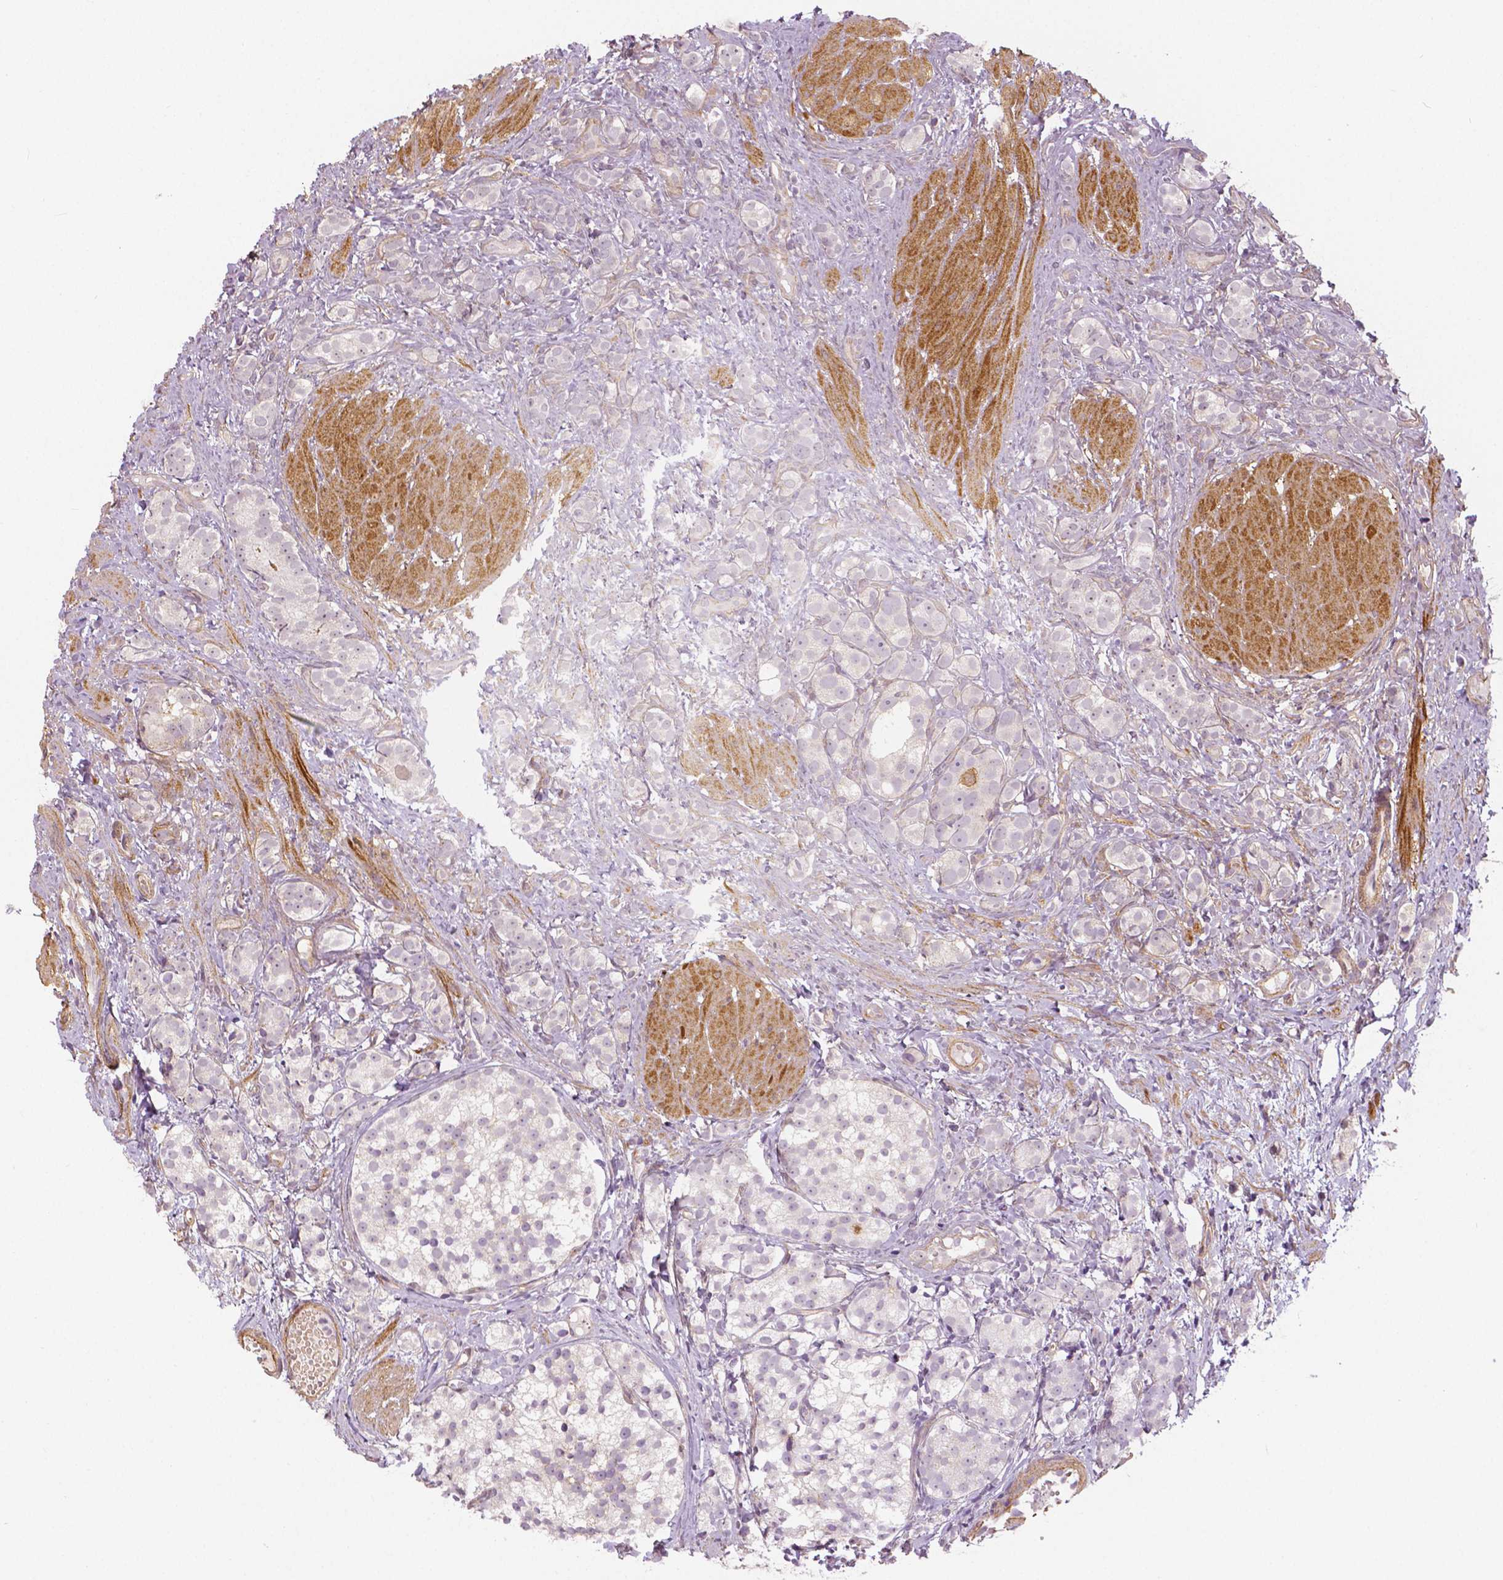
{"staining": {"intensity": "negative", "quantity": "none", "location": "none"}, "tissue": "prostate cancer", "cell_type": "Tumor cells", "image_type": "cancer", "snomed": [{"axis": "morphology", "description": "Adenocarcinoma, High grade"}, {"axis": "topography", "description": "Prostate"}], "caption": "This is an immunohistochemistry photomicrograph of human prostate cancer. There is no staining in tumor cells.", "gene": "FLT1", "patient": {"sex": "male", "age": 53}}